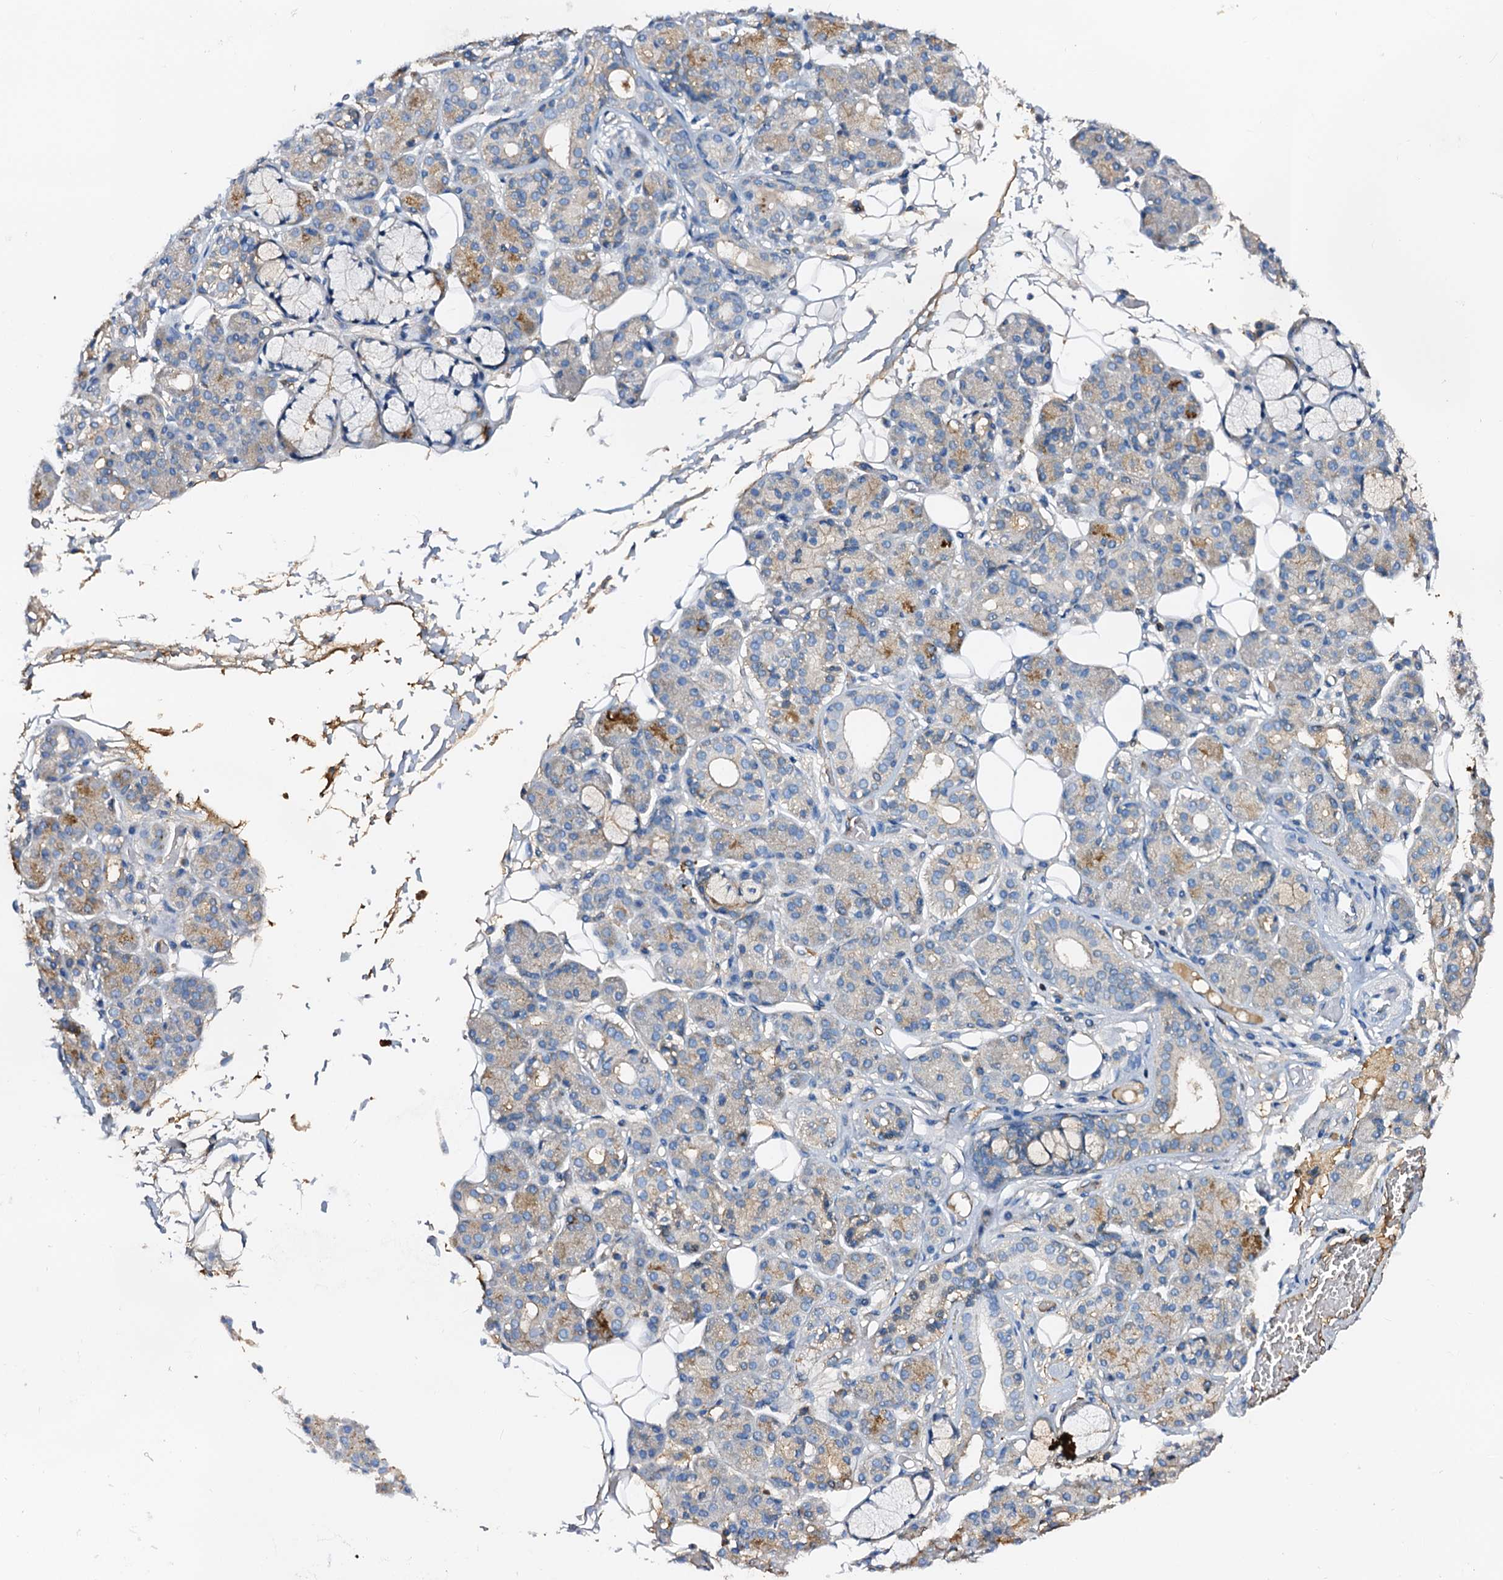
{"staining": {"intensity": "moderate", "quantity": "<25%", "location": "cytoplasmic/membranous"}, "tissue": "salivary gland", "cell_type": "Glandular cells", "image_type": "normal", "snomed": [{"axis": "morphology", "description": "Normal tissue, NOS"}, {"axis": "topography", "description": "Salivary gland"}], "caption": "Brown immunohistochemical staining in unremarkable human salivary gland reveals moderate cytoplasmic/membranous staining in about <25% of glandular cells.", "gene": "CSKMT", "patient": {"sex": "male", "age": 63}}